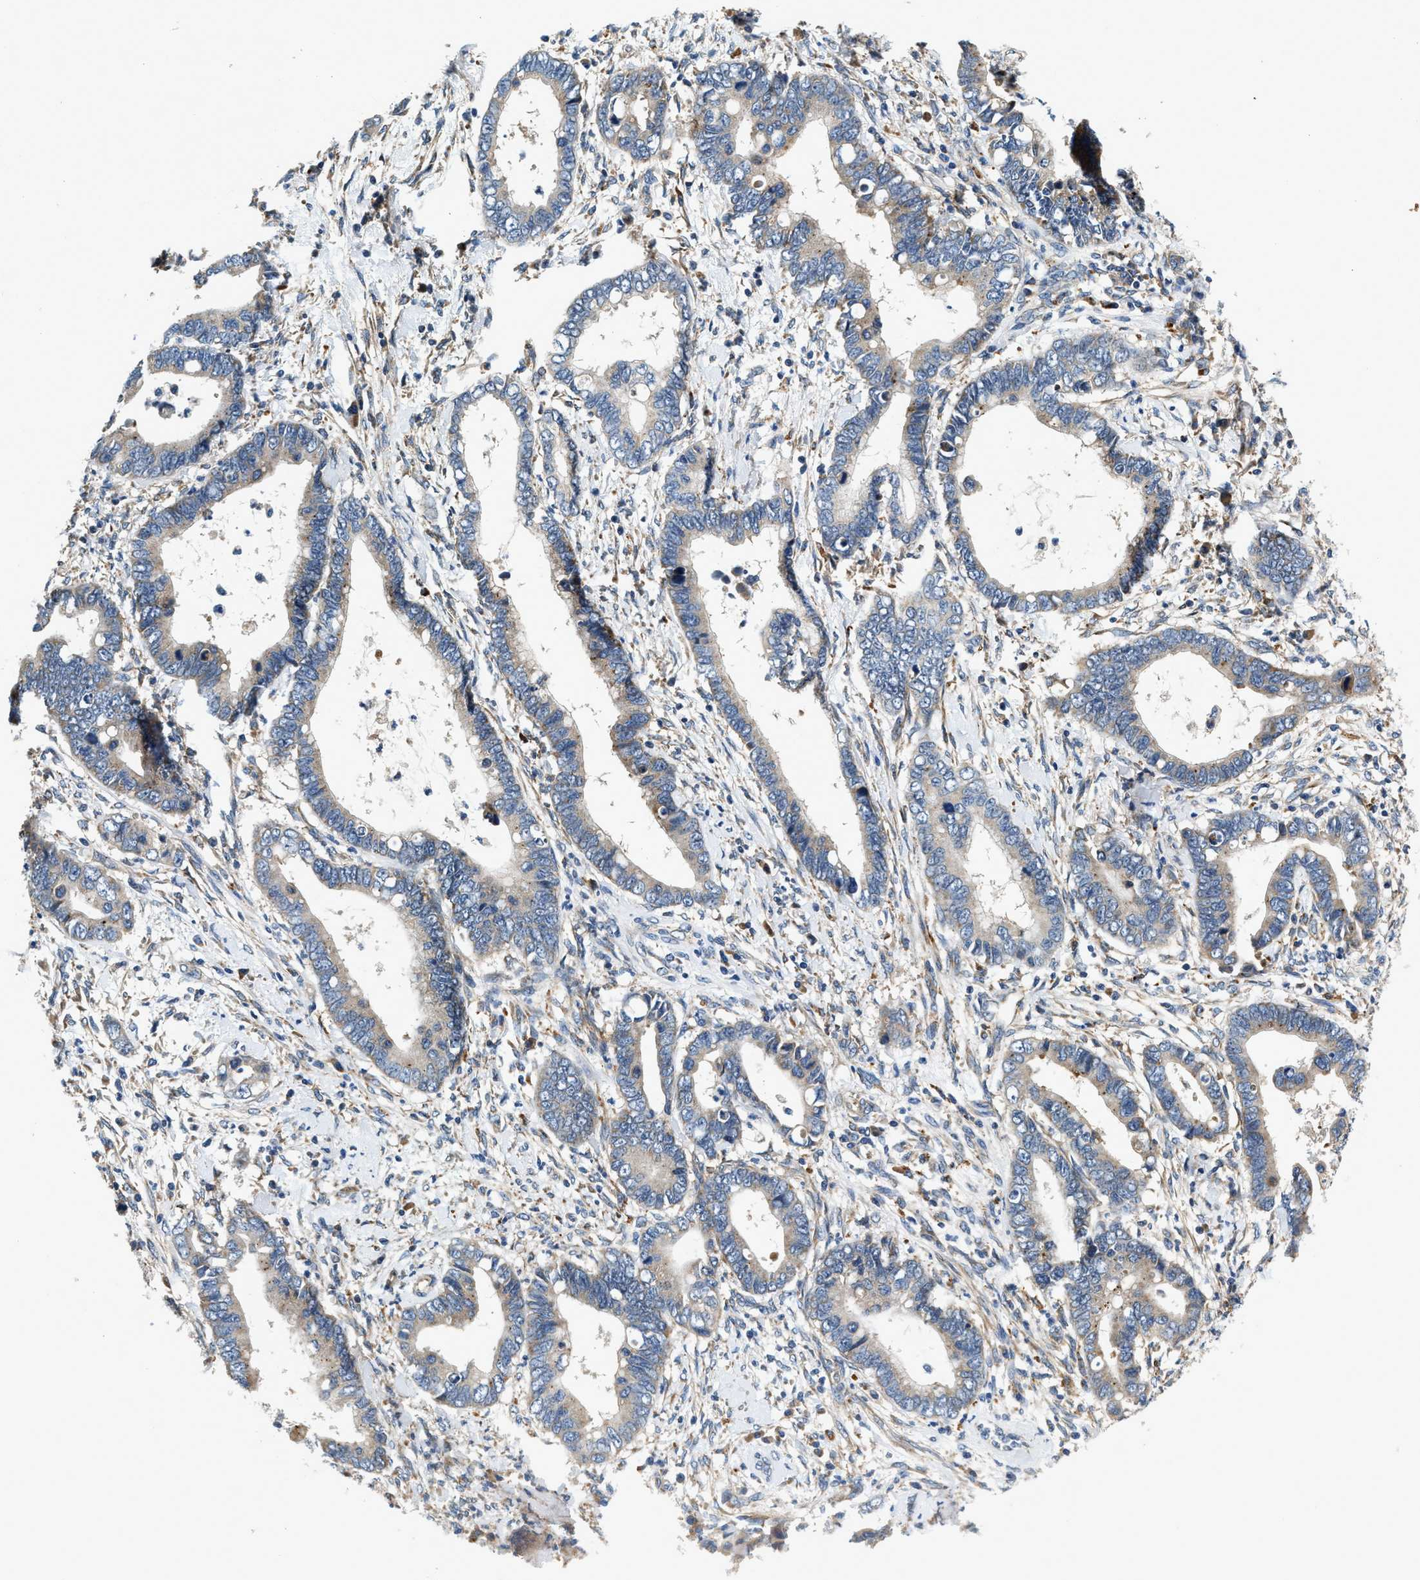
{"staining": {"intensity": "weak", "quantity": "<25%", "location": "cytoplasmic/membranous"}, "tissue": "cervical cancer", "cell_type": "Tumor cells", "image_type": "cancer", "snomed": [{"axis": "morphology", "description": "Adenocarcinoma, NOS"}, {"axis": "topography", "description": "Cervix"}], "caption": "High magnification brightfield microscopy of cervical cancer (adenocarcinoma) stained with DAB (3,3'-diaminobenzidine) (brown) and counterstained with hematoxylin (blue): tumor cells show no significant staining.", "gene": "DUSP10", "patient": {"sex": "female", "age": 44}}